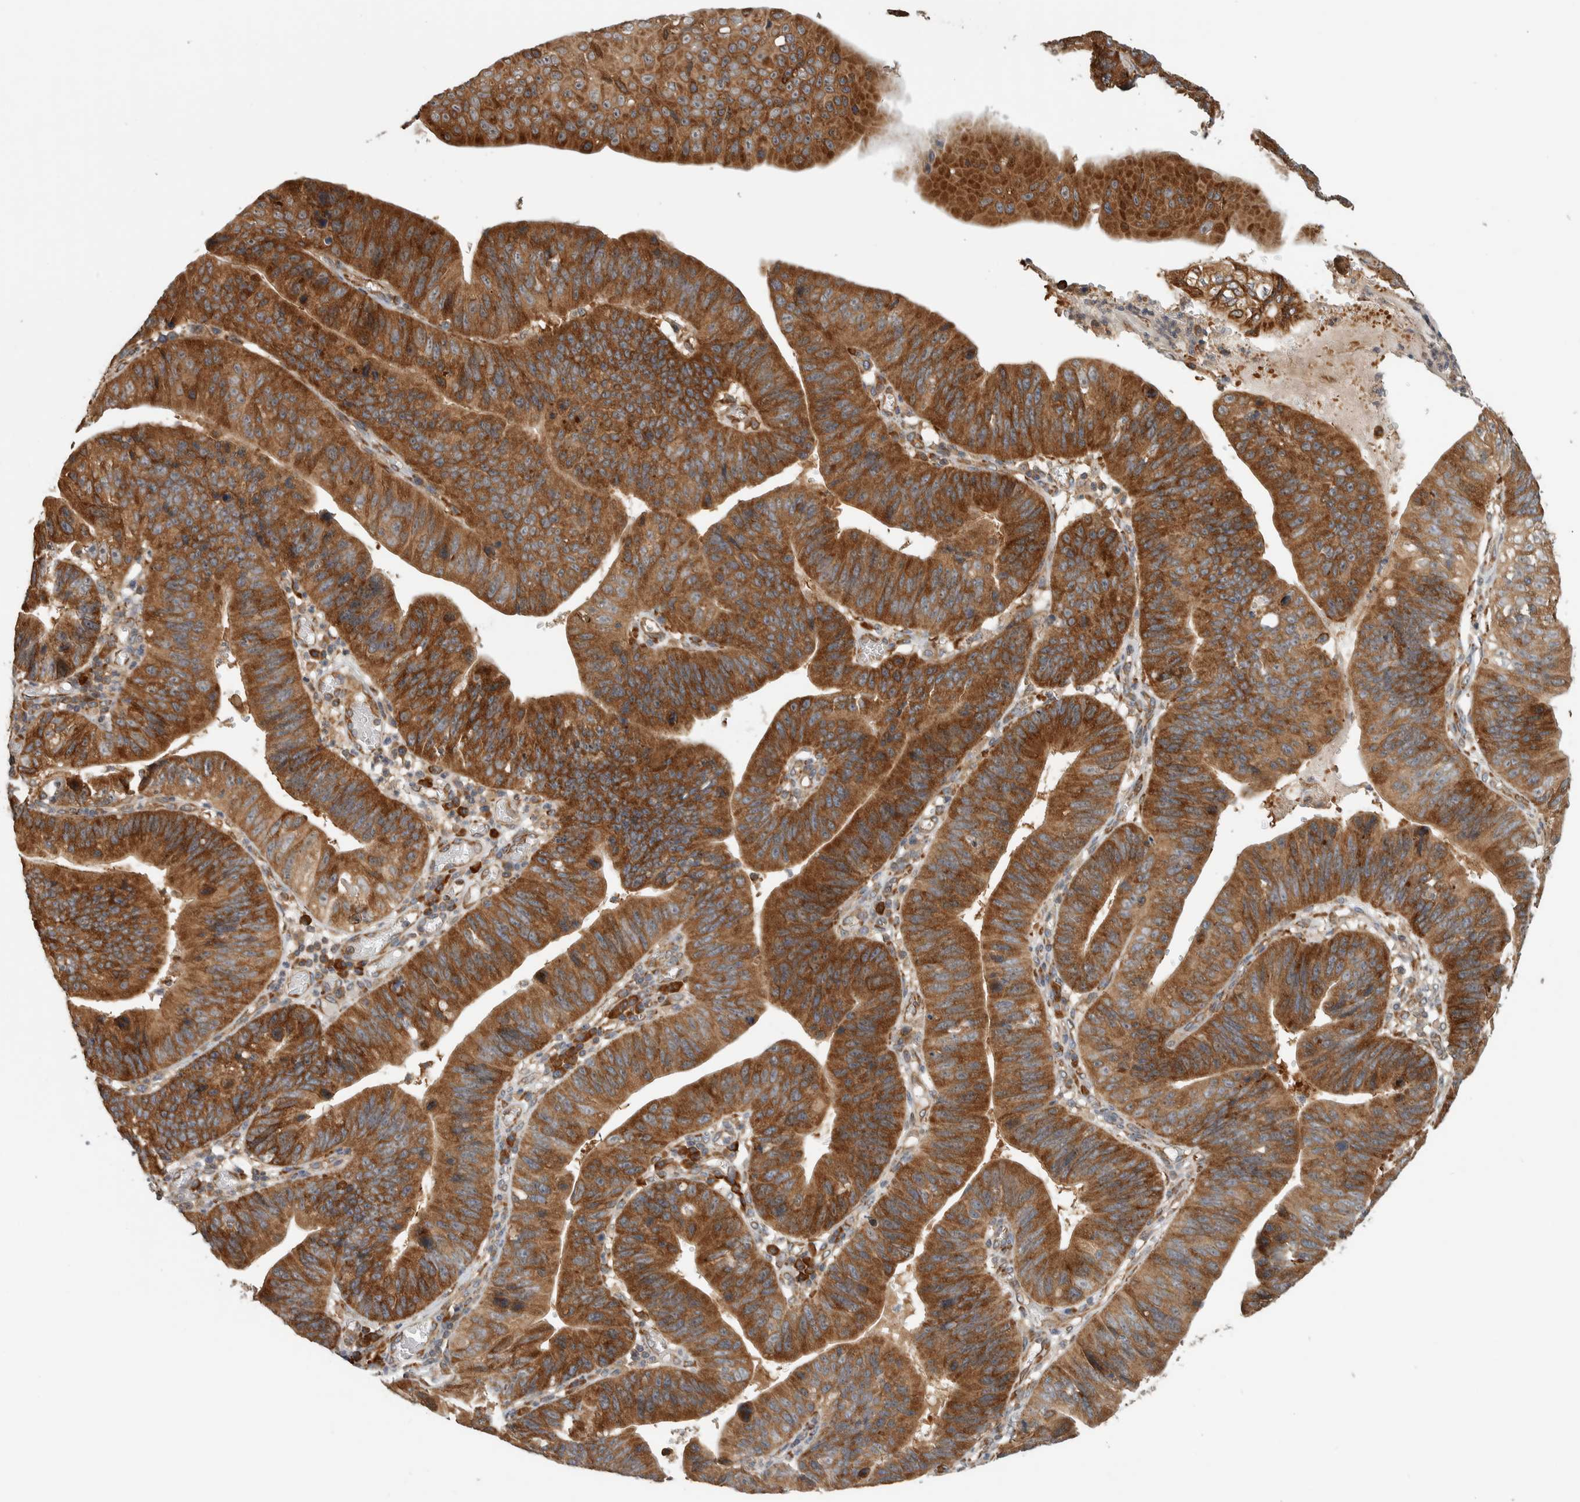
{"staining": {"intensity": "strong", "quantity": ">75%", "location": "cytoplasmic/membranous"}, "tissue": "stomach cancer", "cell_type": "Tumor cells", "image_type": "cancer", "snomed": [{"axis": "morphology", "description": "Adenocarcinoma, NOS"}, {"axis": "topography", "description": "Stomach"}], "caption": "Stomach adenocarcinoma stained for a protein (brown) displays strong cytoplasmic/membranous positive positivity in about >75% of tumor cells.", "gene": "EIF3H", "patient": {"sex": "male", "age": 59}}